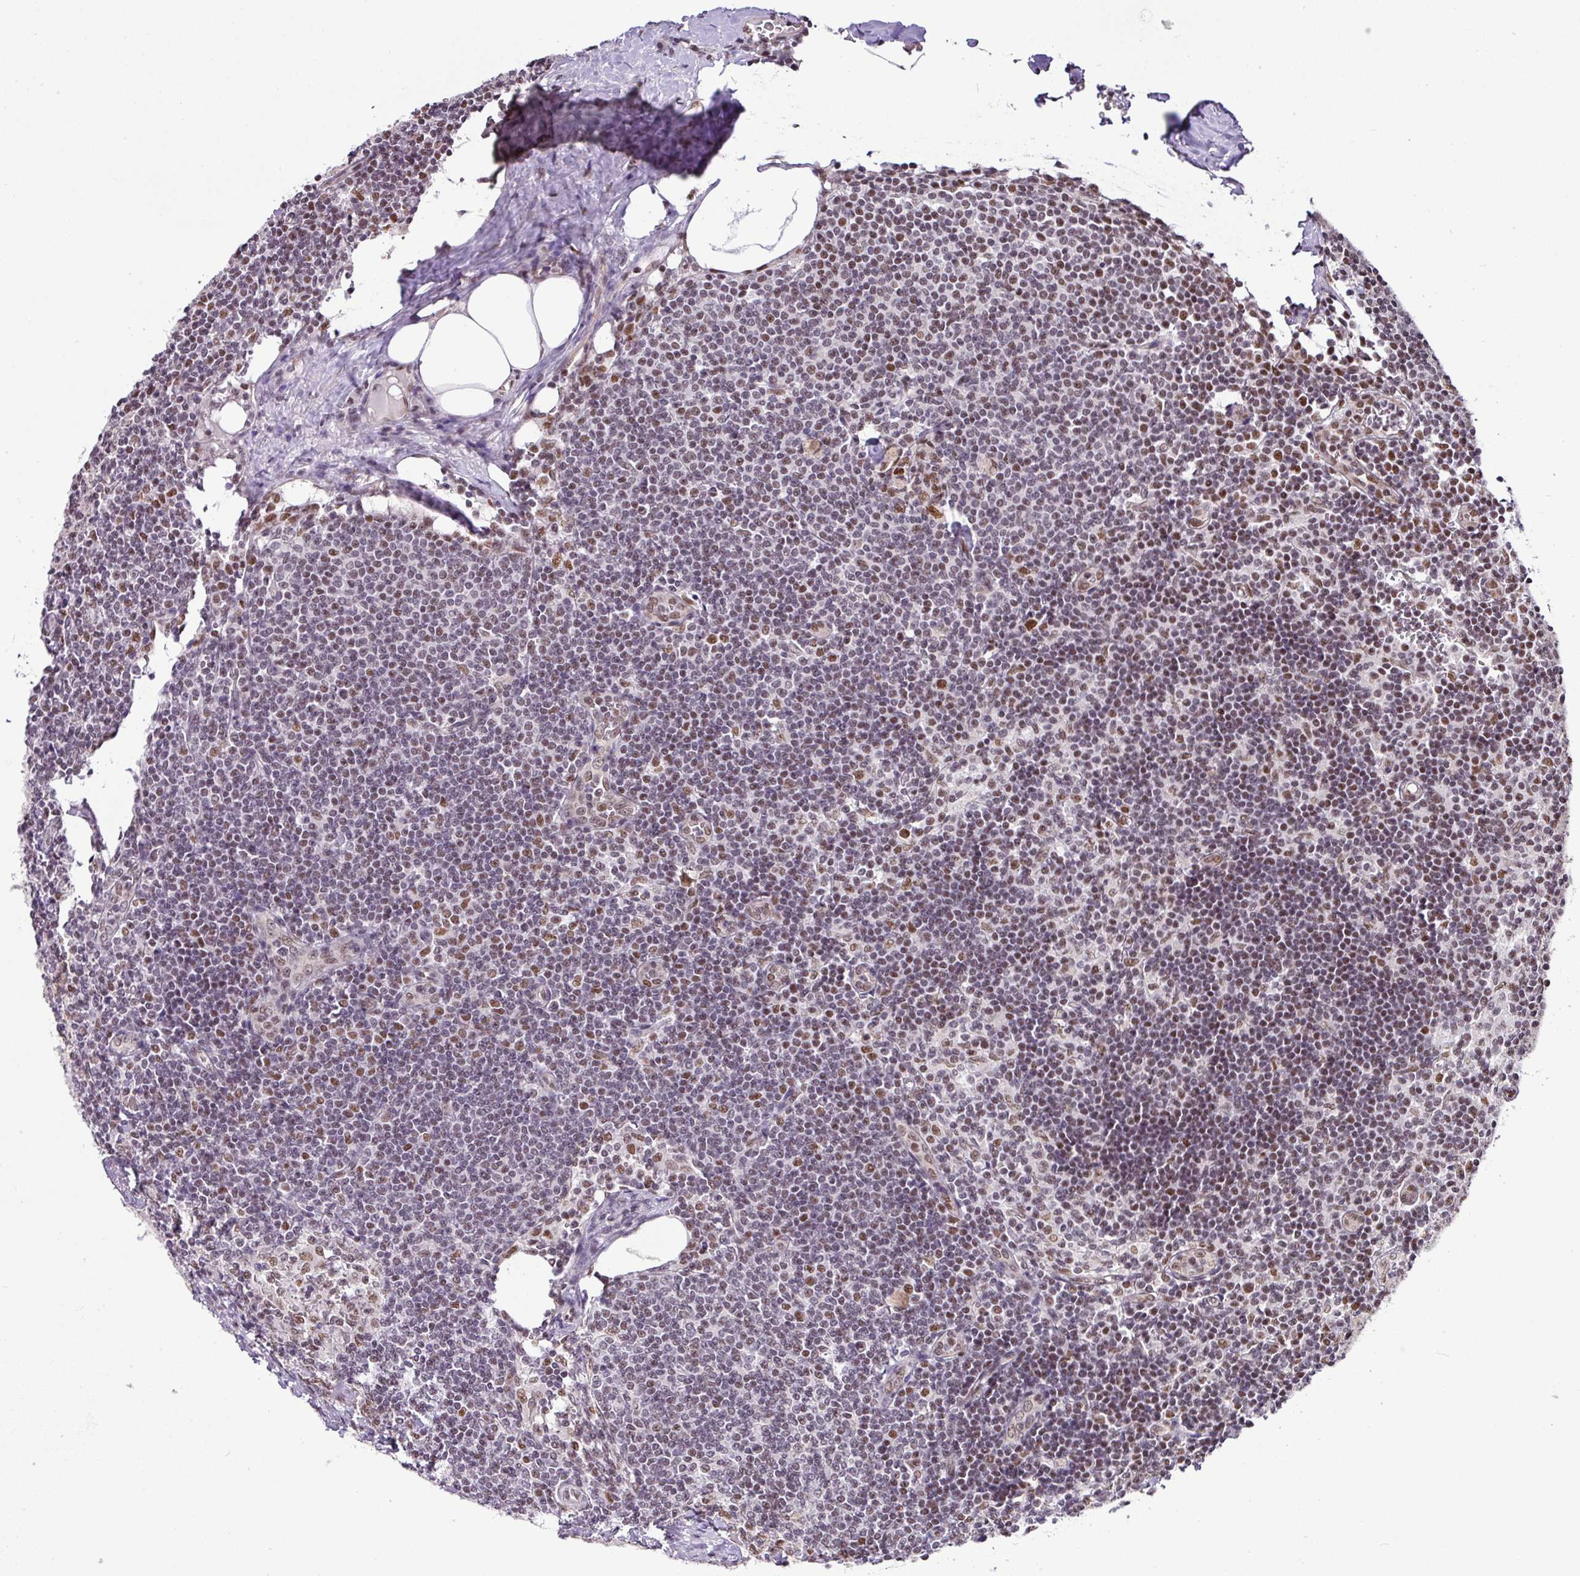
{"staining": {"intensity": "moderate", "quantity": ">75%", "location": "nuclear"}, "tissue": "lymph node", "cell_type": "Germinal center cells", "image_type": "normal", "snomed": [{"axis": "morphology", "description": "Normal tissue, NOS"}, {"axis": "topography", "description": "Lymph node"}], "caption": "Brown immunohistochemical staining in unremarkable human lymph node displays moderate nuclear staining in approximately >75% of germinal center cells.", "gene": "PGAP4", "patient": {"sex": "female", "age": 59}}